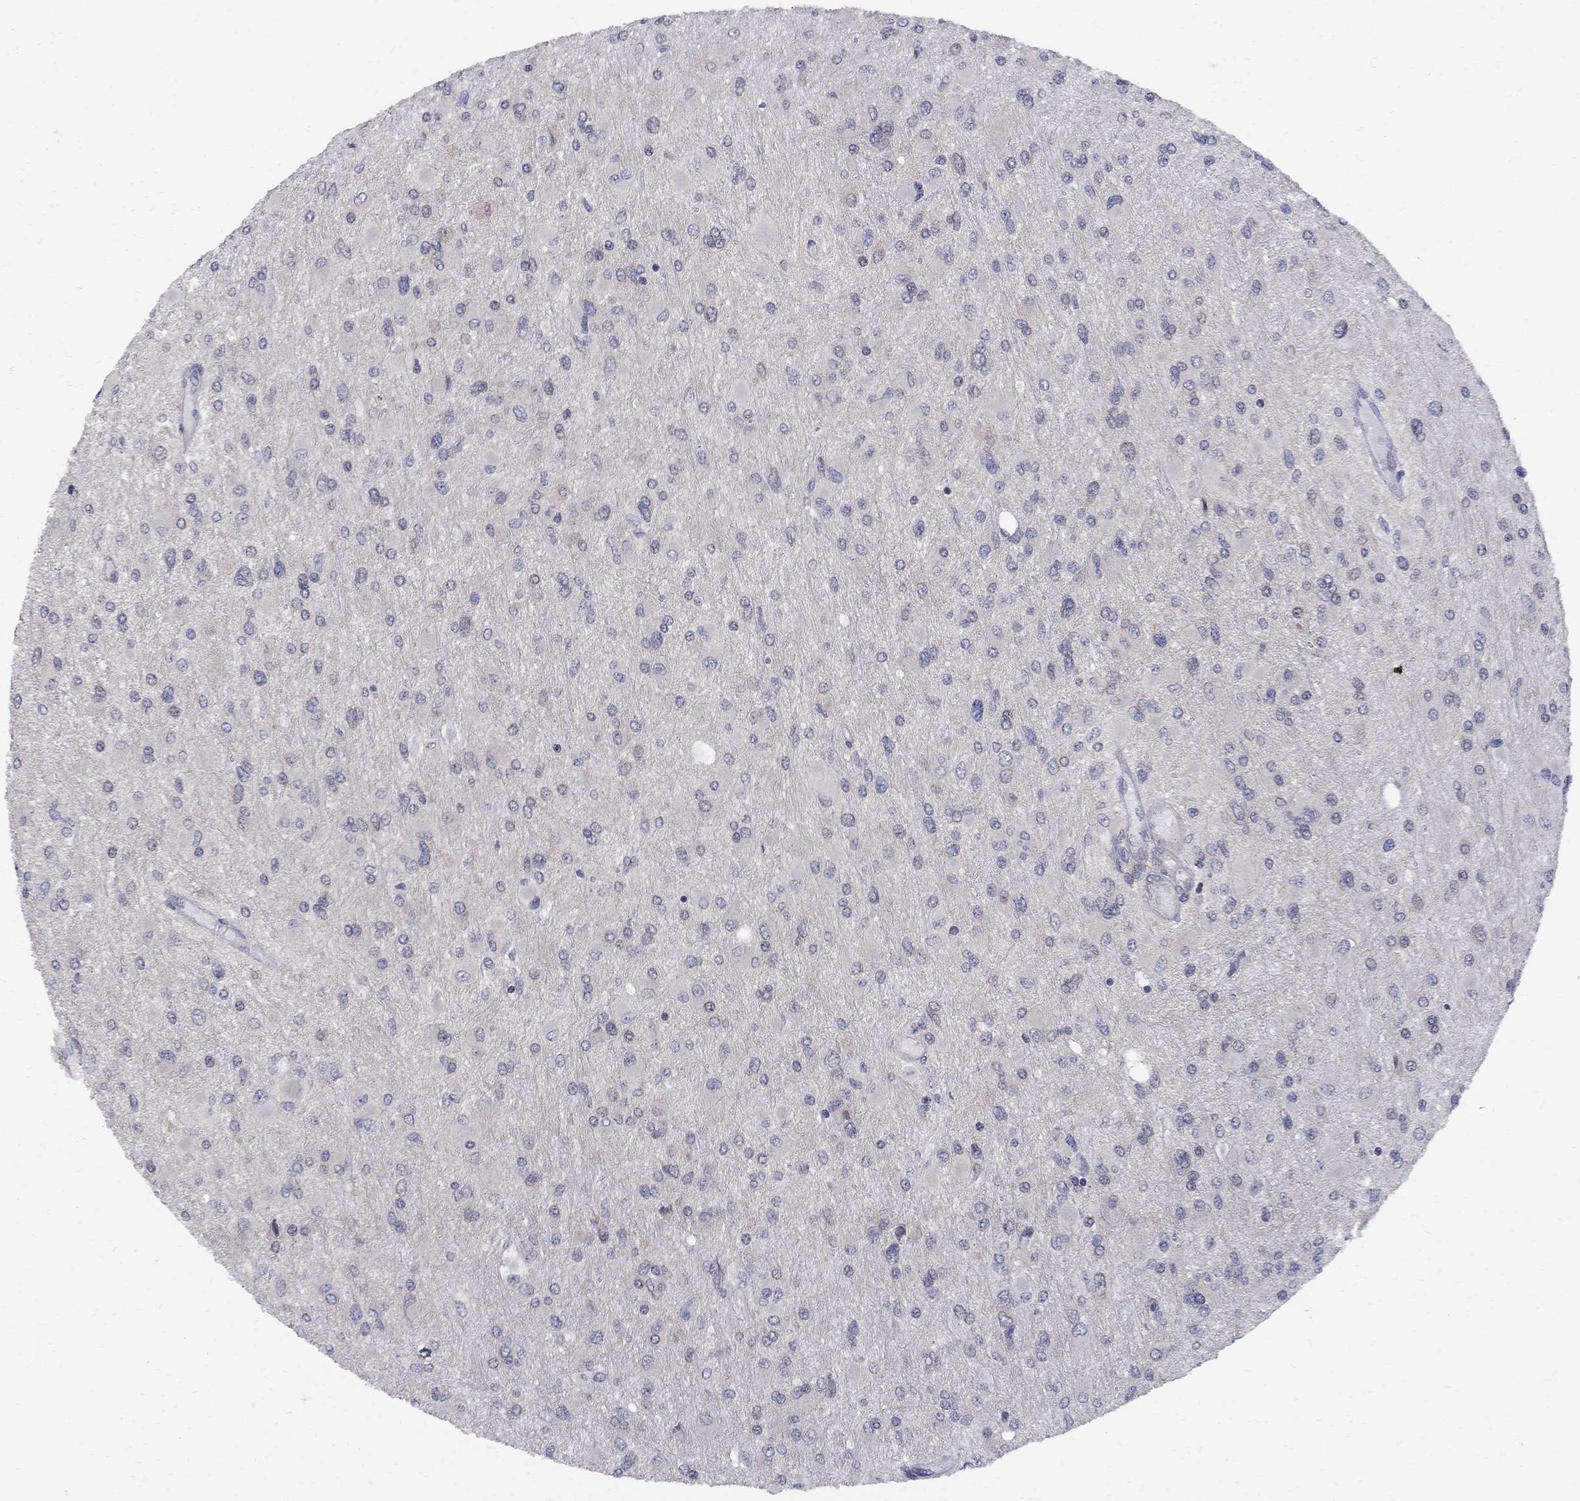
{"staining": {"intensity": "negative", "quantity": "none", "location": "none"}, "tissue": "glioma", "cell_type": "Tumor cells", "image_type": "cancer", "snomed": [{"axis": "morphology", "description": "Glioma, malignant, High grade"}, {"axis": "topography", "description": "Cerebral cortex"}], "caption": "Immunohistochemistry photomicrograph of neoplastic tissue: malignant high-grade glioma stained with DAB (3,3'-diaminobenzidine) reveals no significant protein staining in tumor cells.", "gene": "CNOT11", "patient": {"sex": "female", "age": 36}}